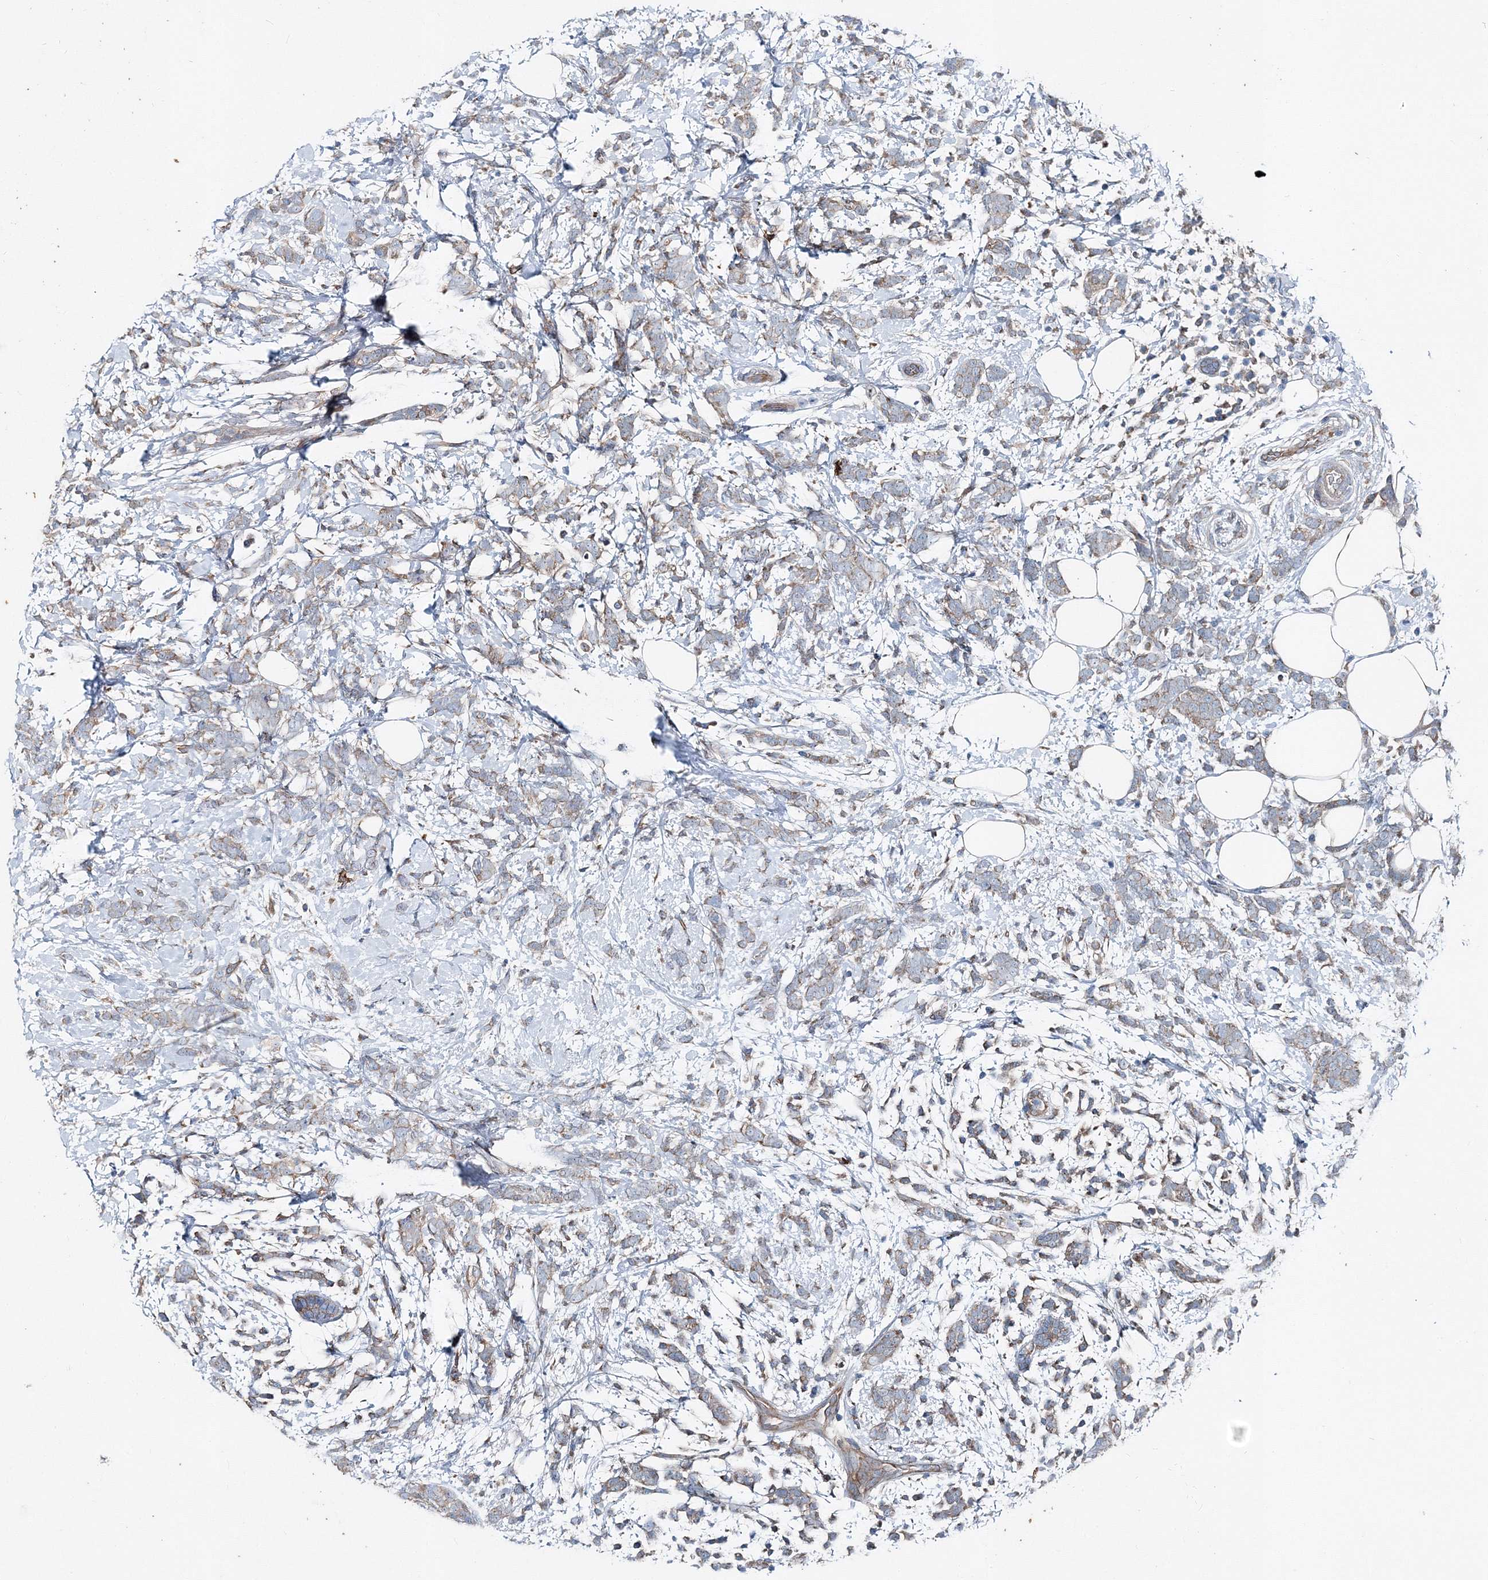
{"staining": {"intensity": "weak", "quantity": ">75%", "location": "cytoplasmic/membranous"}, "tissue": "breast cancer", "cell_type": "Tumor cells", "image_type": "cancer", "snomed": [{"axis": "morphology", "description": "Lobular carcinoma"}, {"axis": "topography", "description": "Breast"}], "caption": "IHC histopathology image of neoplastic tissue: breast cancer stained using immunohistochemistry exhibits low levels of weak protein expression localized specifically in the cytoplasmic/membranous of tumor cells, appearing as a cytoplasmic/membranous brown color.", "gene": "MPHOSPH9", "patient": {"sex": "female", "age": 58}}